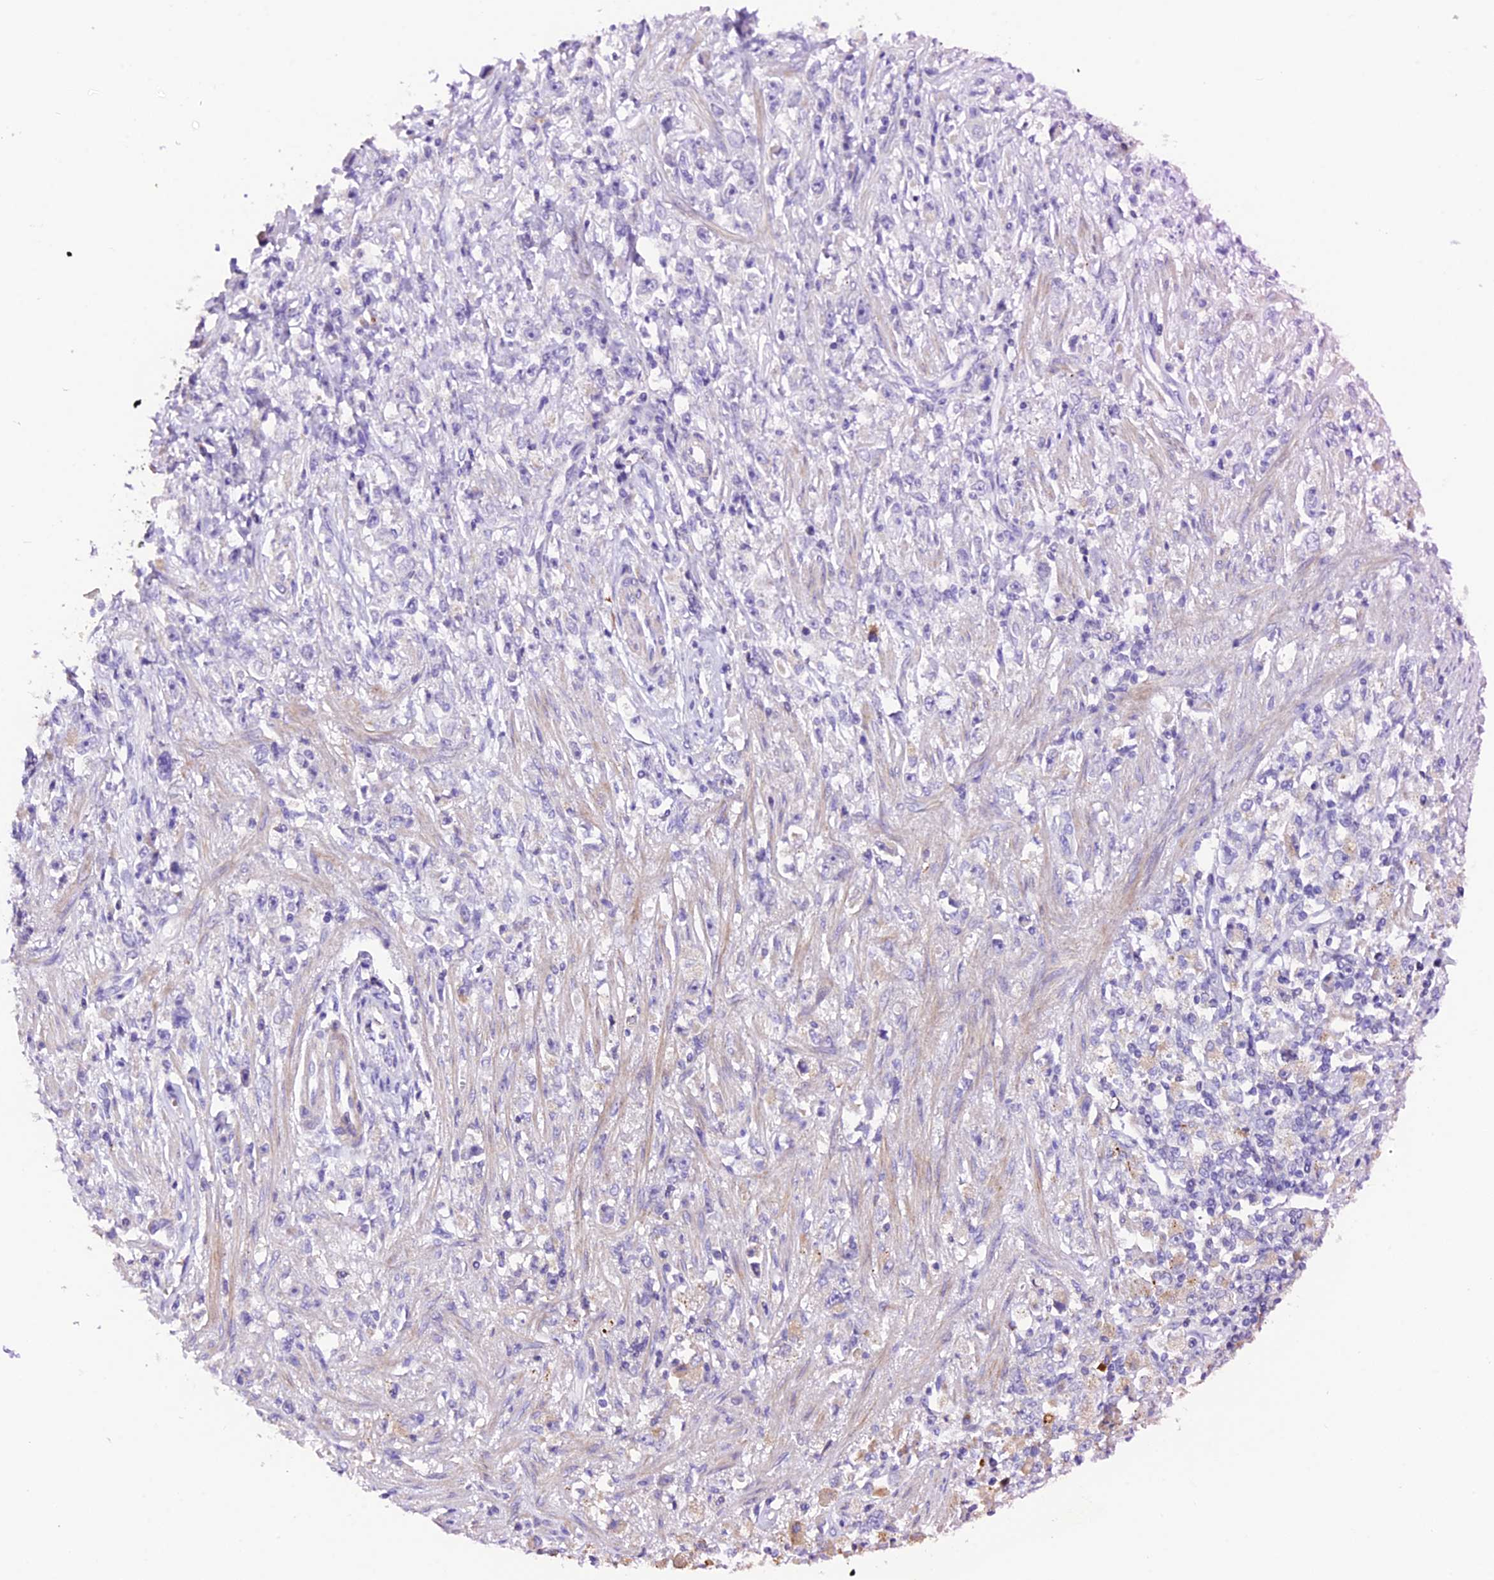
{"staining": {"intensity": "negative", "quantity": "none", "location": "none"}, "tissue": "stomach cancer", "cell_type": "Tumor cells", "image_type": "cancer", "snomed": [{"axis": "morphology", "description": "Adenocarcinoma, NOS"}, {"axis": "topography", "description": "Stomach"}], "caption": "Immunohistochemistry image of human stomach cancer (adenocarcinoma) stained for a protein (brown), which demonstrates no expression in tumor cells.", "gene": "MEX3B", "patient": {"sex": "female", "age": 59}}